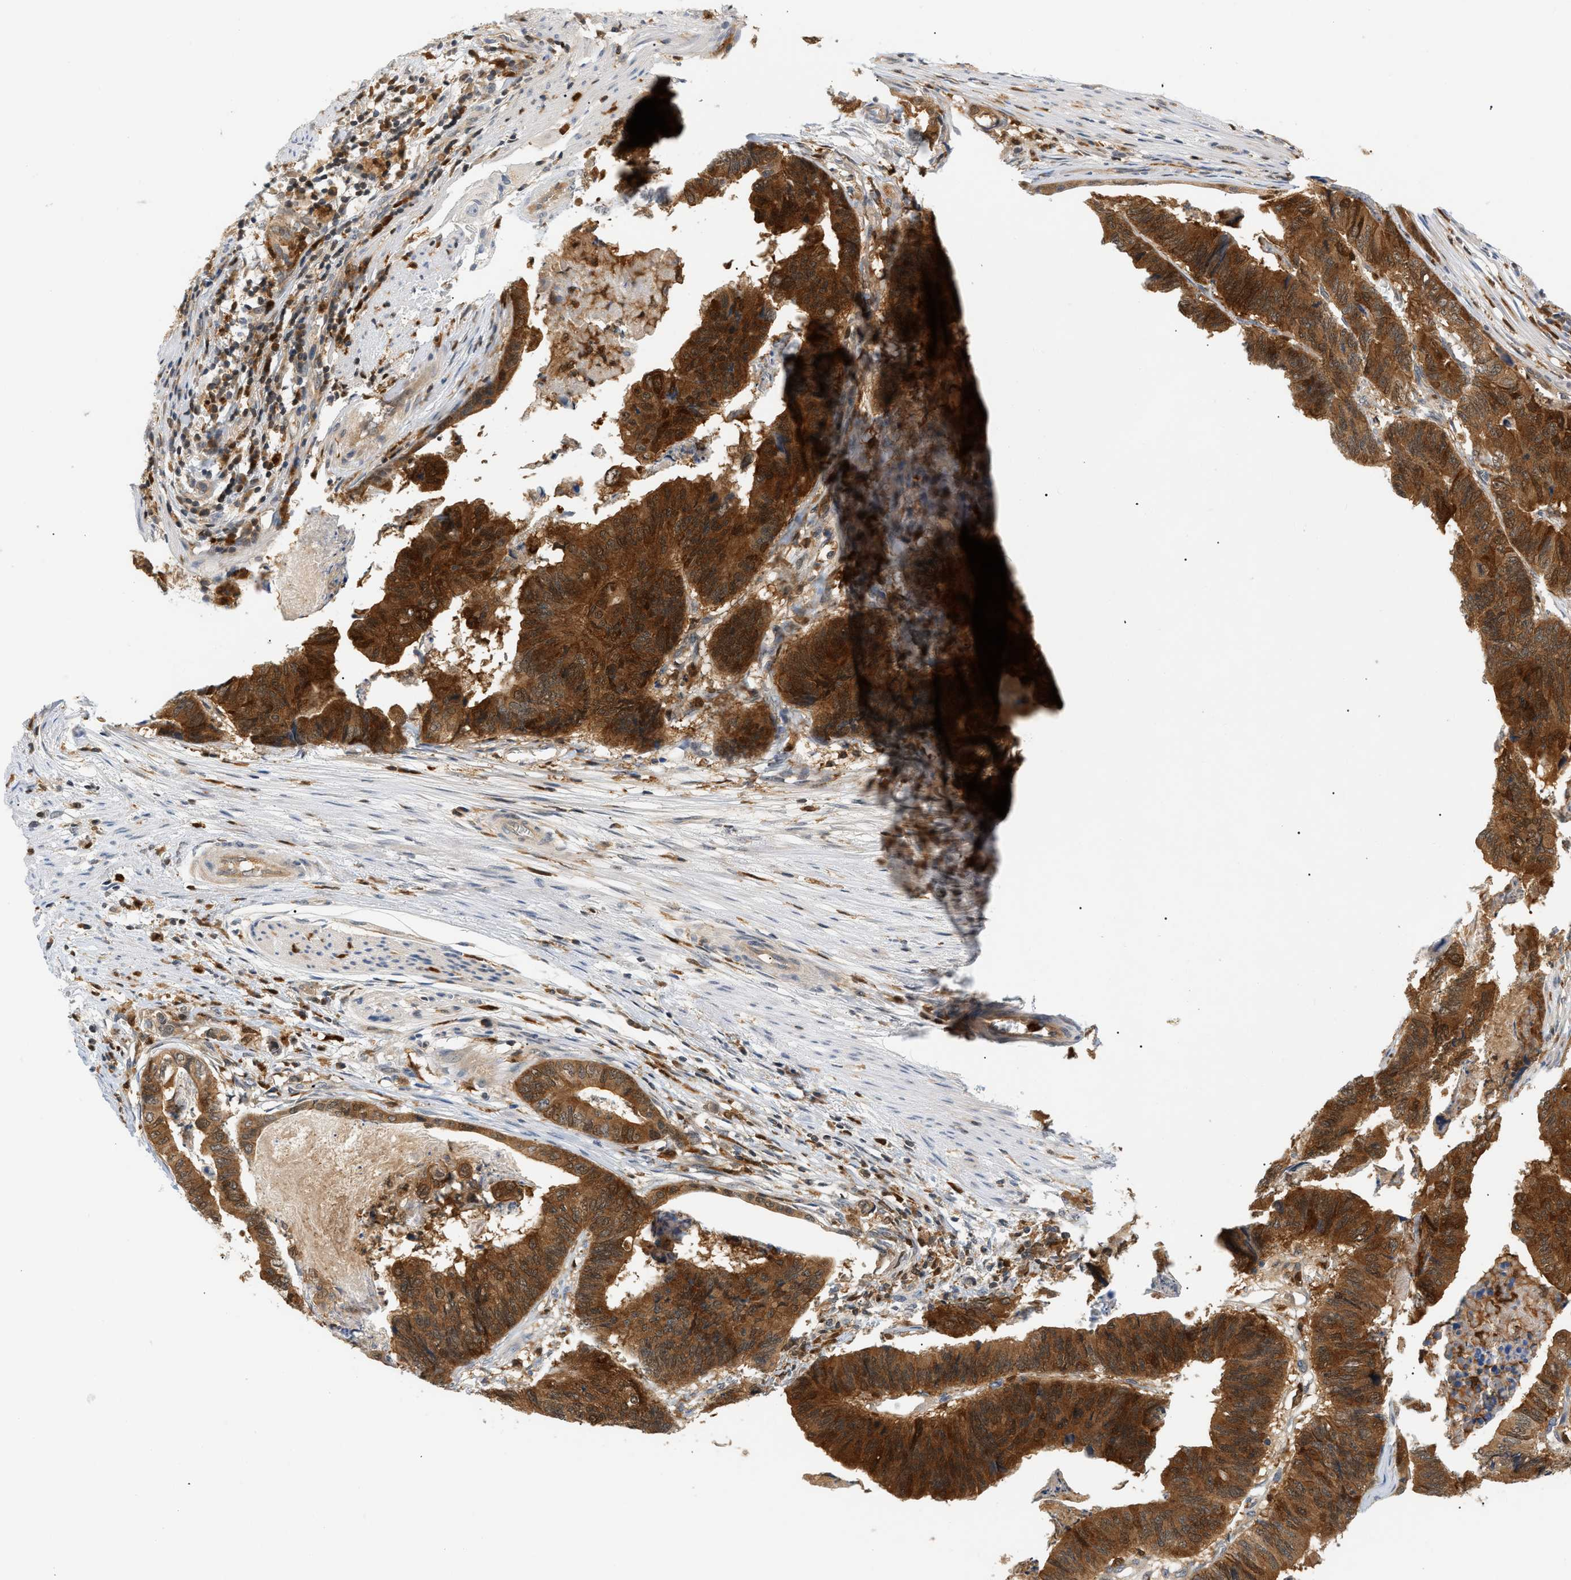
{"staining": {"intensity": "strong", "quantity": ">75%", "location": "cytoplasmic/membranous"}, "tissue": "stomach cancer", "cell_type": "Tumor cells", "image_type": "cancer", "snomed": [{"axis": "morphology", "description": "Adenocarcinoma, NOS"}, {"axis": "topography", "description": "Stomach, lower"}], "caption": "This is a histology image of immunohistochemistry (IHC) staining of stomach cancer (adenocarcinoma), which shows strong expression in the cytoplasmic/membranous of tumor cells.", "gene": "PYCARD", "patient": {"sex": "male", "age": 77}}